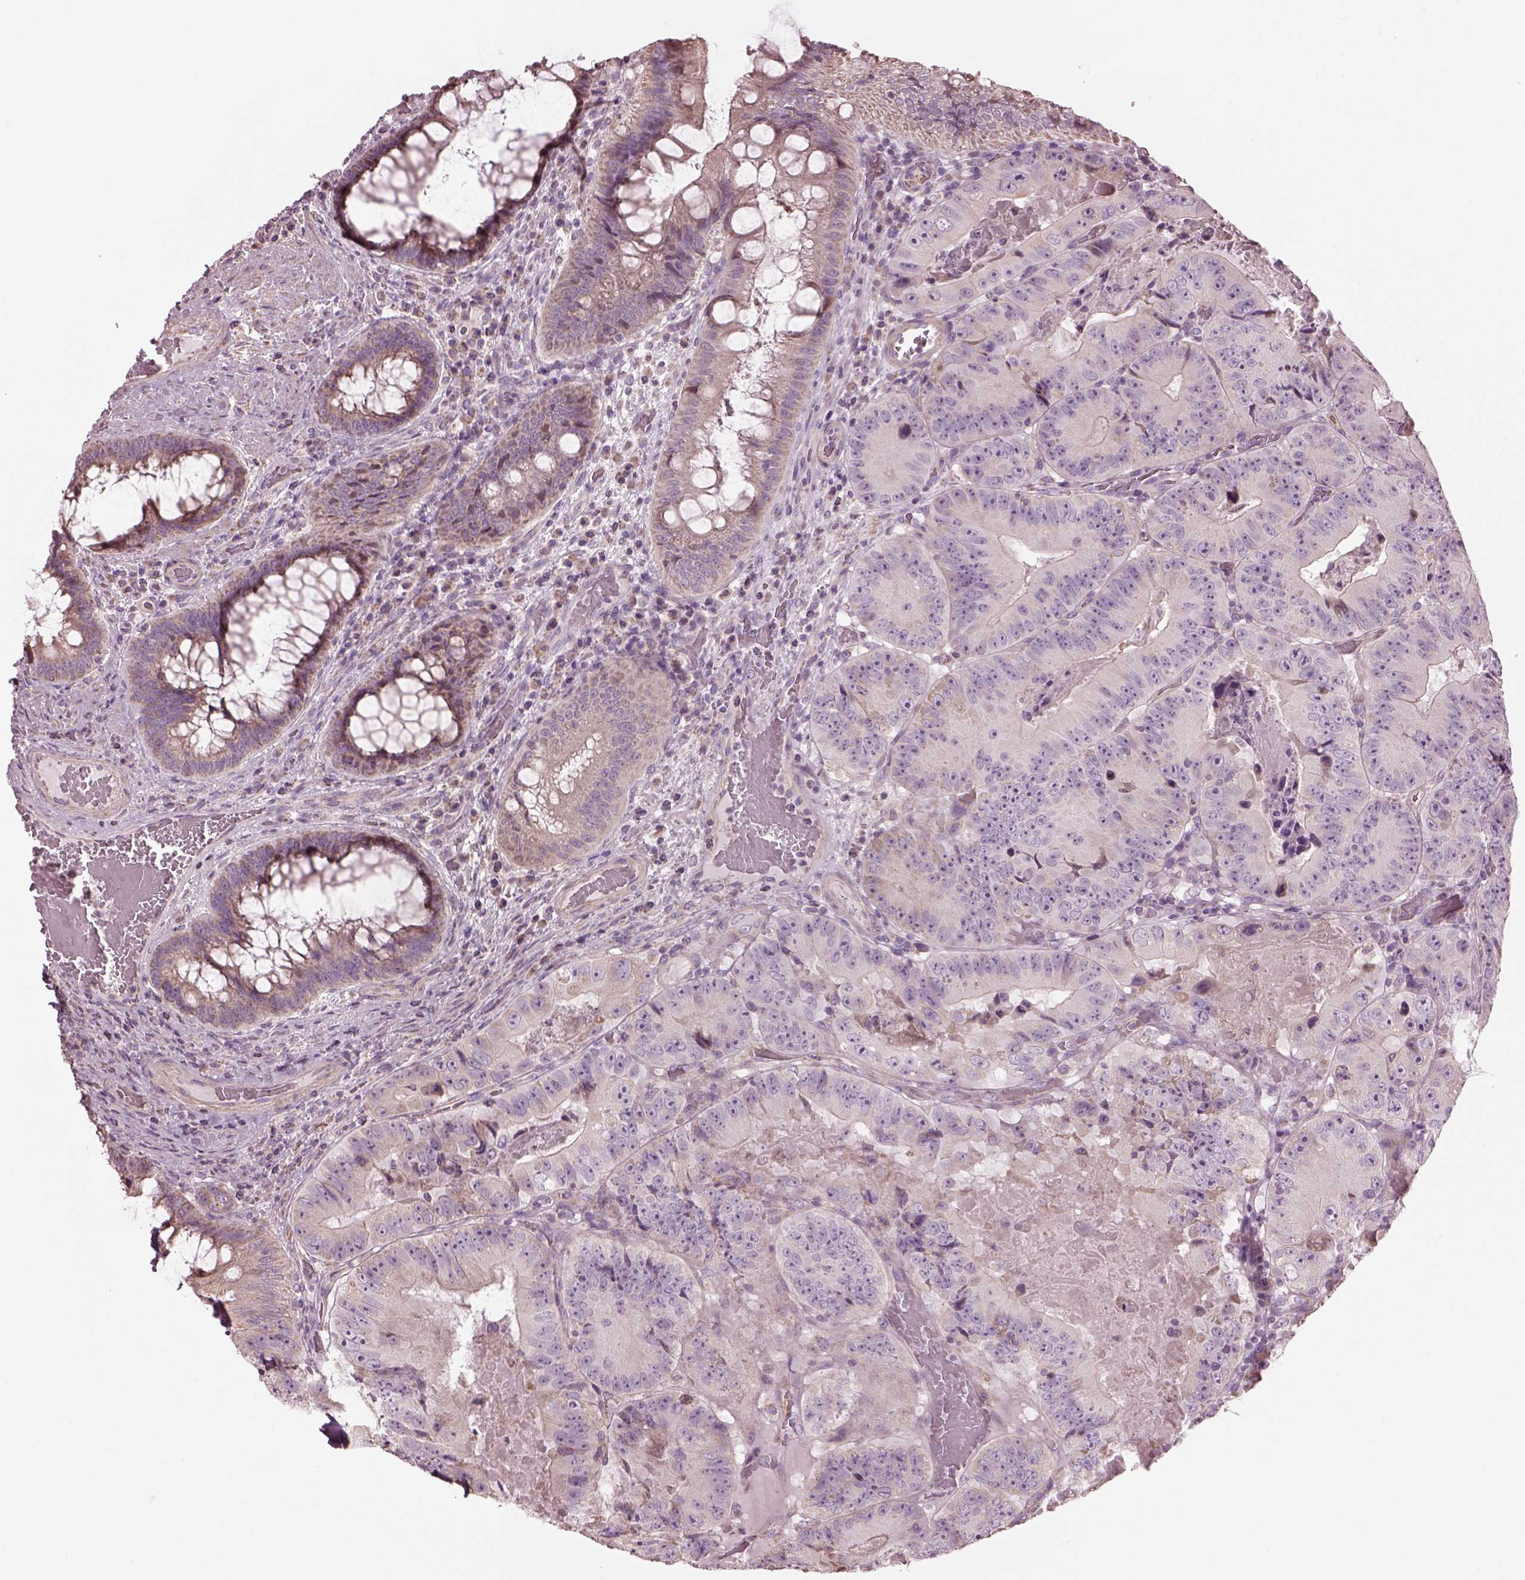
{"staining": {"intensity": "weak", "quantity": "<25%", "location": "cytoplasmic/membranous"}, "tissue": "colorectal cancer", "cell_type": "Tumor cells", "image_type": "cancer", "snomed": [{"axis": "morphology", "description": "Adenocarcinoma, NOS"}, {"axis": "topography", "description": "Colon"}], "caption": "DAB immunohistochemical staining of colorectal cancer (adenocarcinoma) exhibits no significant staining in tumor cells. (Brightfield microscopy of DAB (3,3'-diaminobenzidine) immunohistochemistry (IHC) at high magnification).", "gene": "SPATA7", "patient": {"sex": "female", "age": 86}}